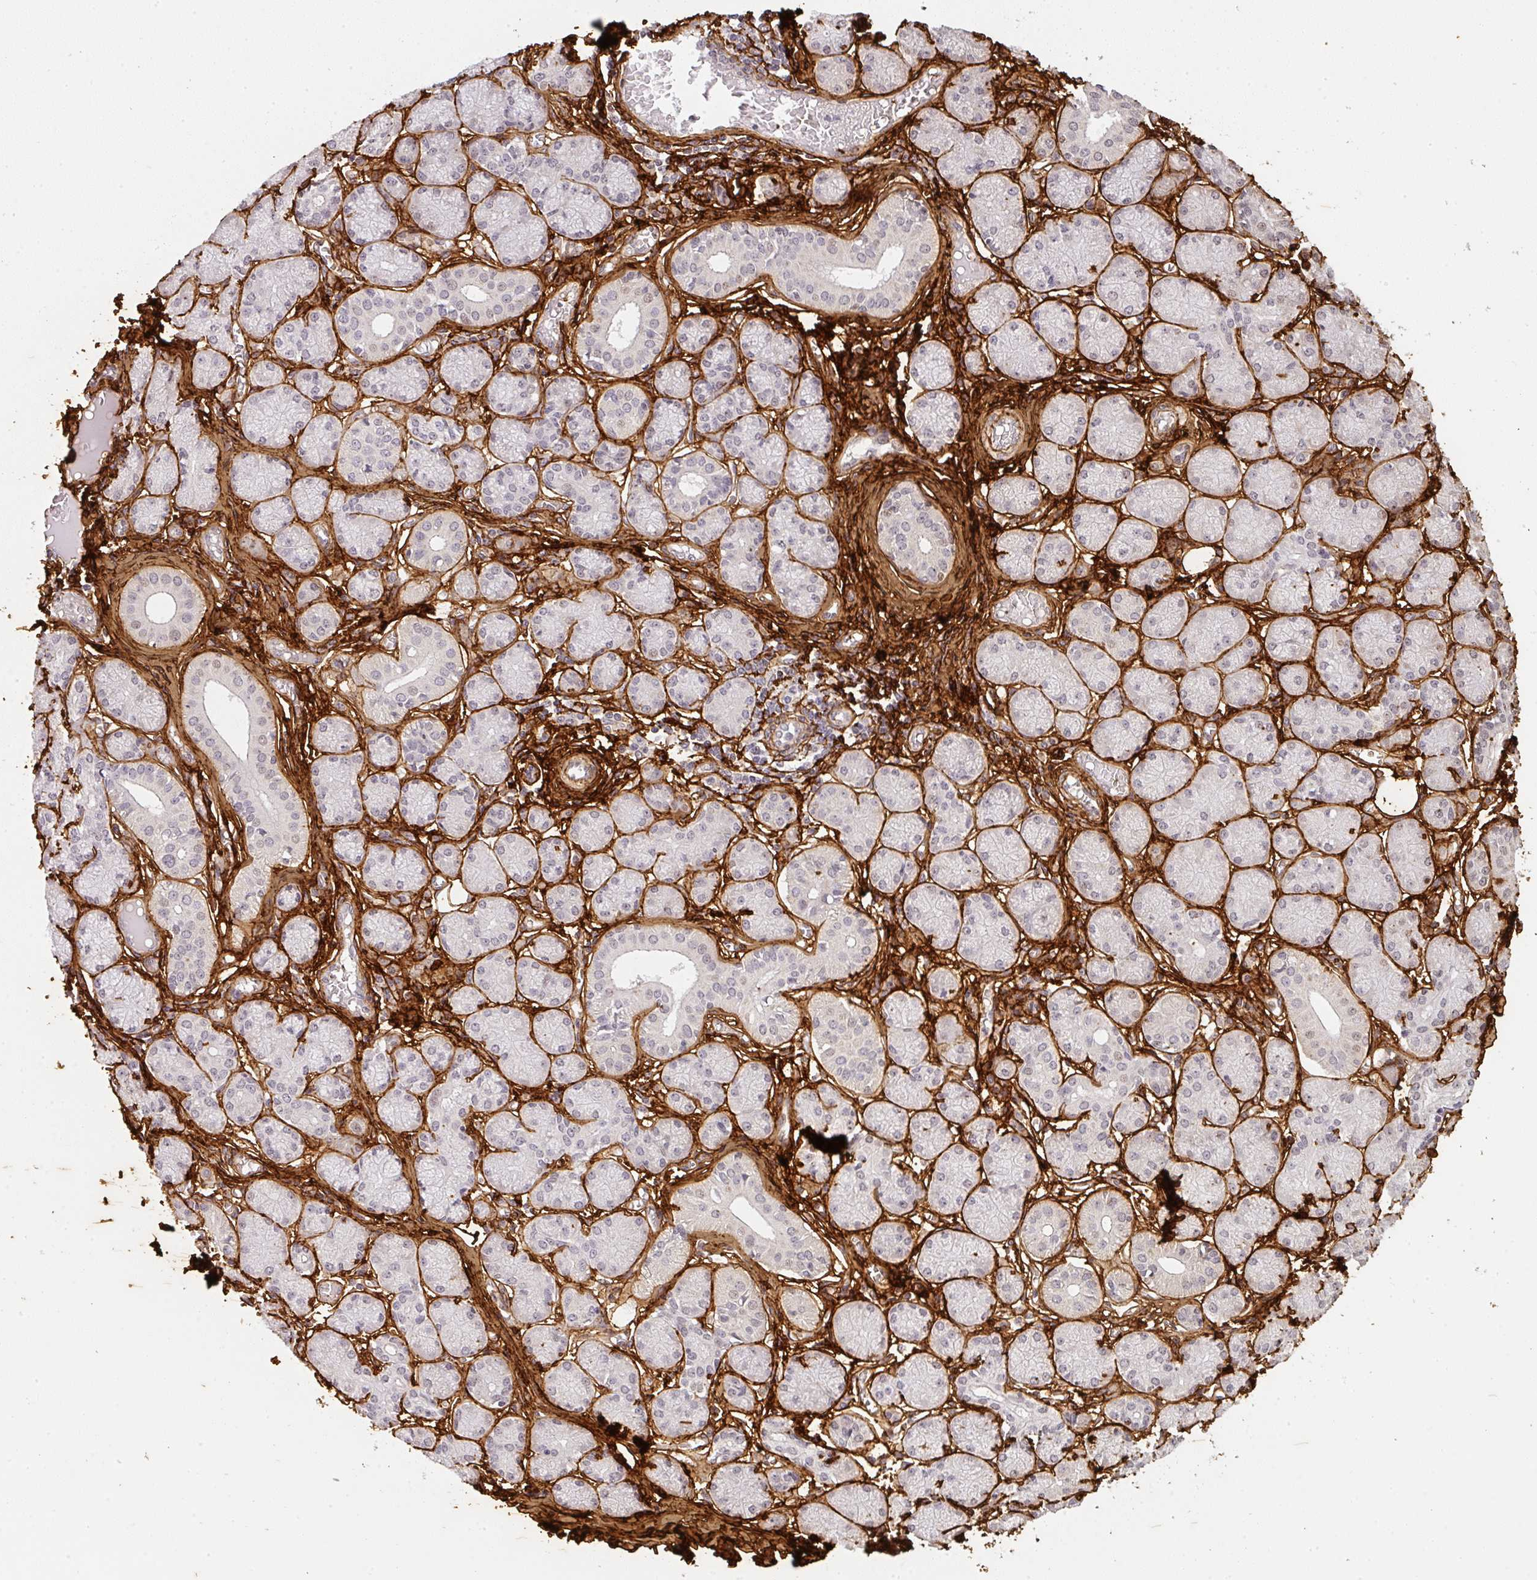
{"staining": {"intensity": "negative", "quantity": "none", "location": "none"}, "tissue": "salivary gland", "cell_type": "Glandular cells", "image_type": "normal", "snomed": [{"axis": "morphology", "description": "Normal tissue, NOS"}, {"axis": "topography", "description": "Salivary gland"}], "caption": "Immunohistochemistry (IHC) histopathology image of normal salivary gland: salivary gland stained with DAB displays no significant protein positivity in glandular cells. The staining was performed using DAB to visualize the protein expression in brown, while the nuclei were stained in blue with hematoxylin (Magnification: 20x).", "gene": "COL3A1", "patient": {"sex": "female", "age": 24}}